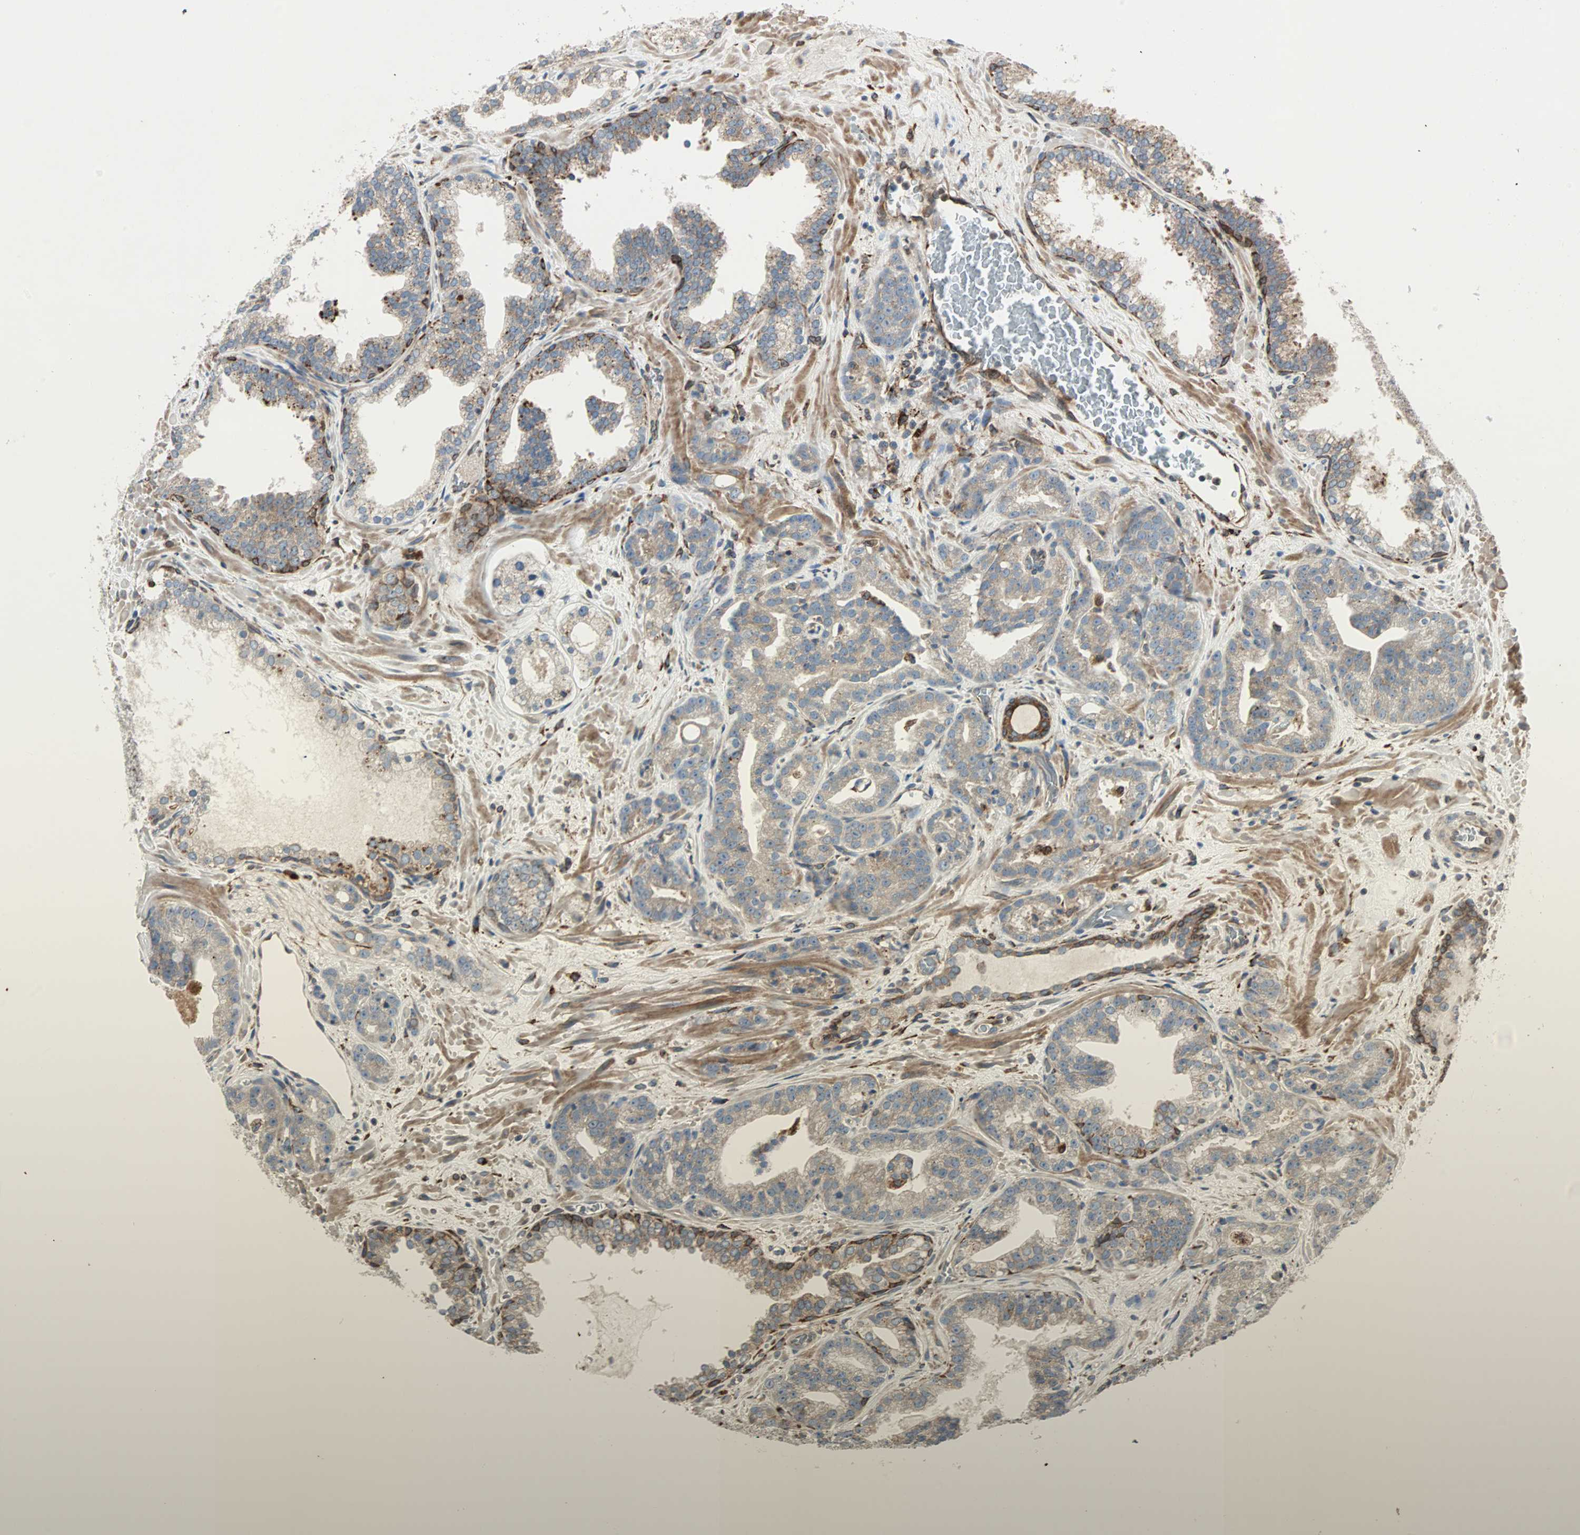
{"staining": {"intensity": "moderate", "quantity": ">75%", "location": "cytoplasmic/membranous"}, "tissue": "prostate cancer", "cell_type": "Tumor cells", "image_type": "cancer", "snomed": [{"axis": "morphology", "description": "Adenocarcinoma, Low grade"}, {"axis": "topography", "description": "Prostate"}], "caption": "An immunohistochemistry (IHC) micrograph of tumor tissue is shown. Protein staining in brown shows moderate cytoplasmic/membranous positivity in adenocarcinoma (low-grade) (prostate) within tumor cells.", "gene": "H6PD", "patient": {"sex": "male", "age": 63}}